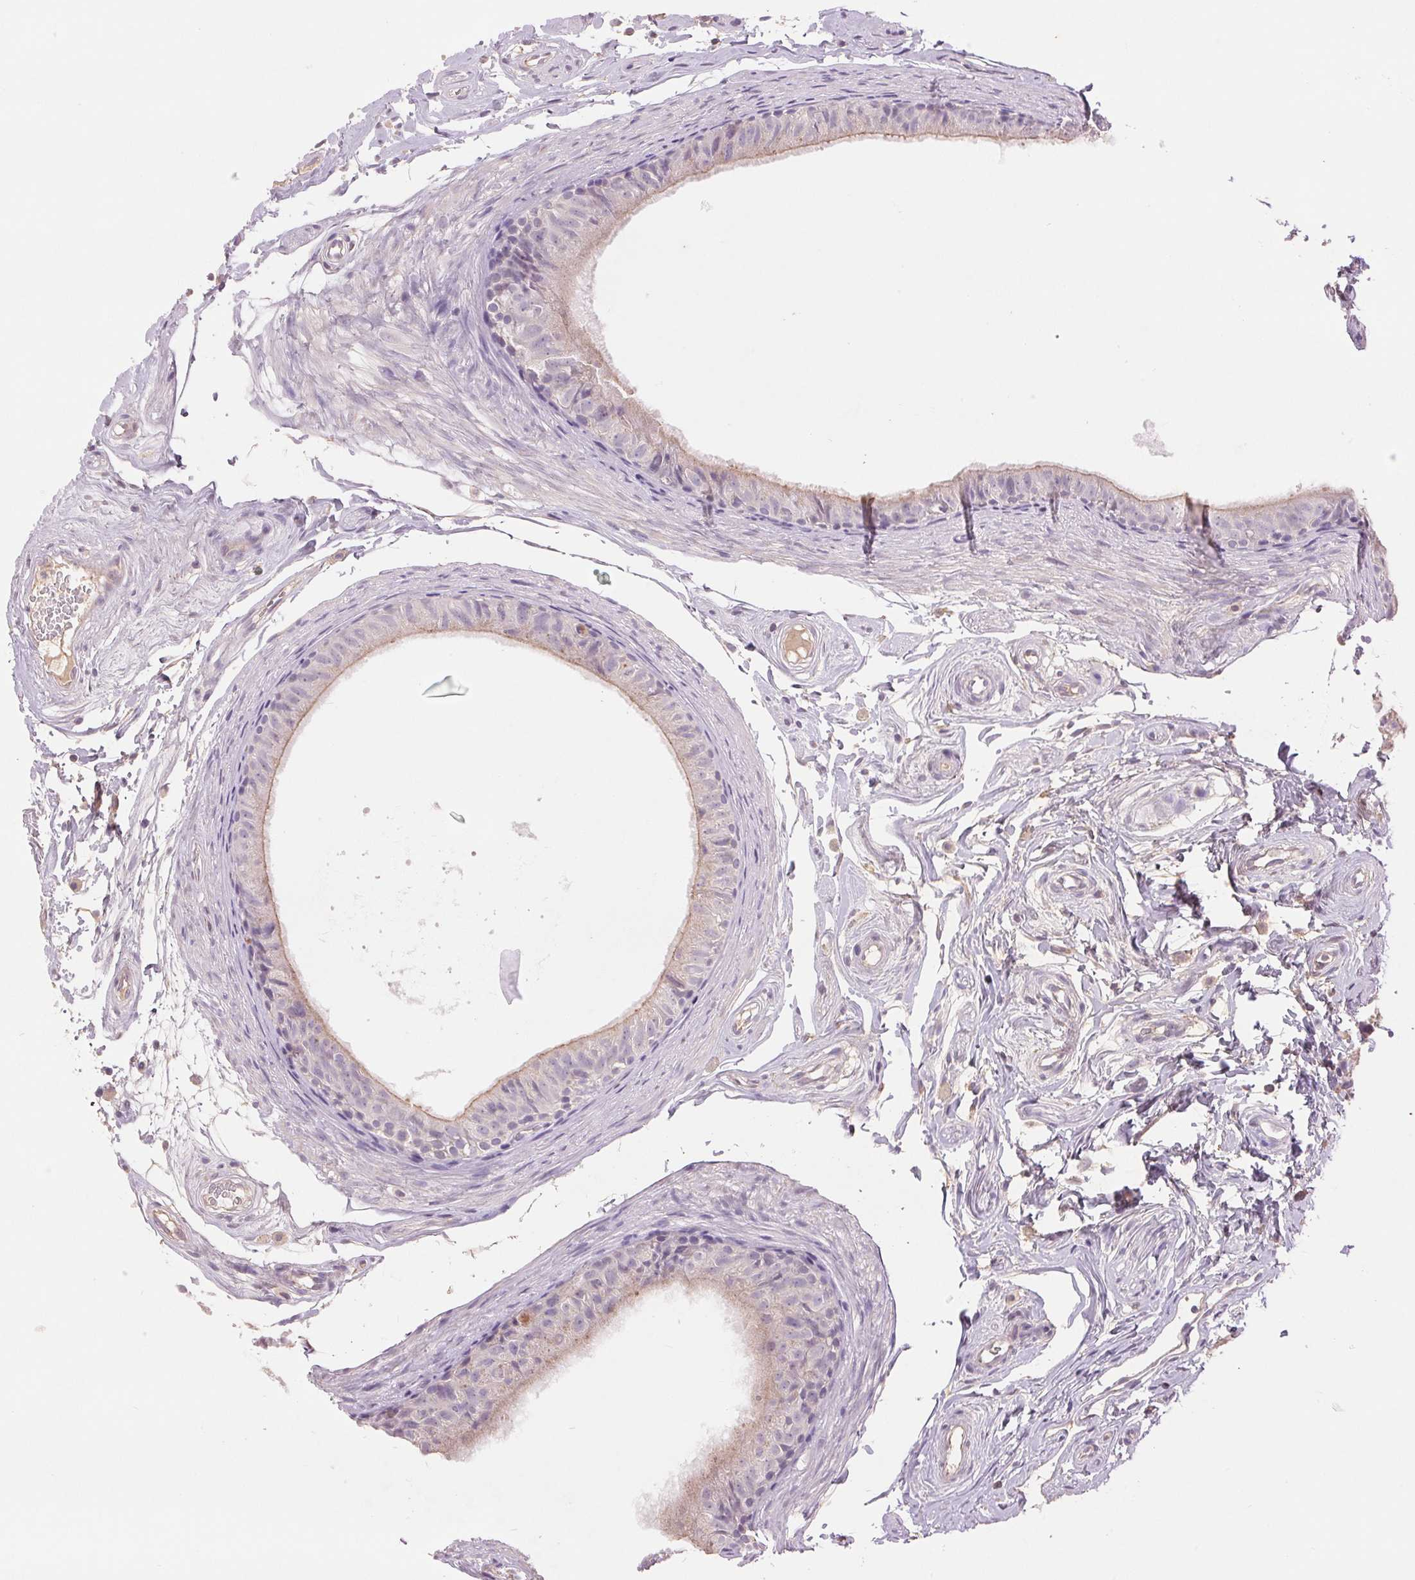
{"staining": {"intensity": "weak", "quantity": "<25%", "location": "cytoplasmic/membranous"}, "tissue": "epididymis", "cell_type": "Glandular cells", "image_type": "normal", "snomed": [{"axis": "morphology", "description": "Normal tissue, NOS"}, {"axis": "topography", "description": "Epididymis"}], "caption": "DAB immunohistochemical staining of normal human epididymis exhibits no significant staining in glandular cells. (DAB IHC, high magnification).", "gene": "FXYD4", "patient": {"sex": "male", "age": 45}}